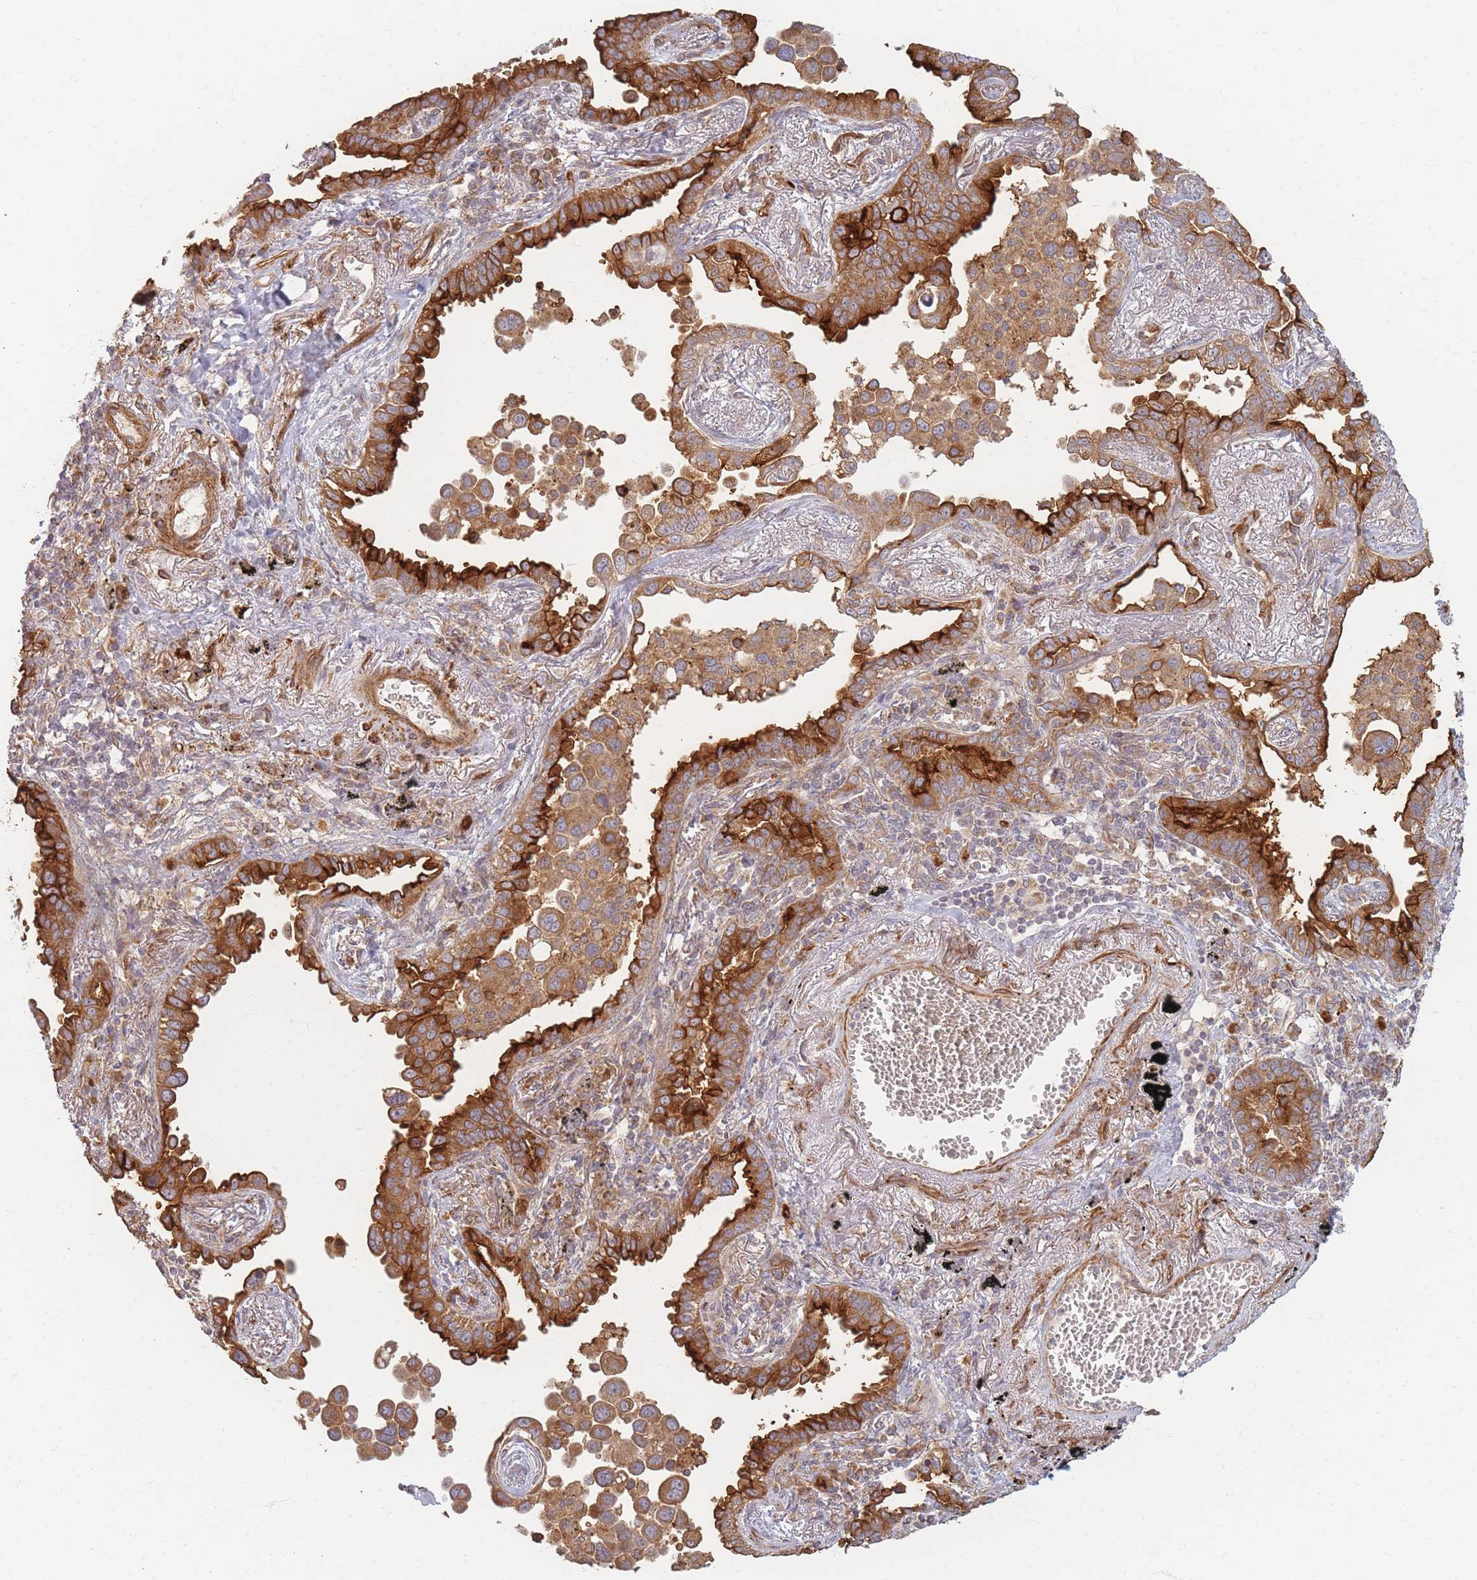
{"staining": {"intensity": "strong", "quantity": ">75%", "location": "cytoplasmic/membranous"}, "tissue": "lung cancer", "cell_type": "Tumor cells", "image_type": "cancer", "snomed": [{"axis": "morphology", "description": "Adenocarcinoma, NOS"}, {"axis": "topography", "description": "Lung"}], "caption": "A brown stain labels strong cytoplasmic/membranous positivity of a protein in human lung cancer tumor cells.", "gene": "MRPS6", "patient": {"sex": "male", "age": 67}}